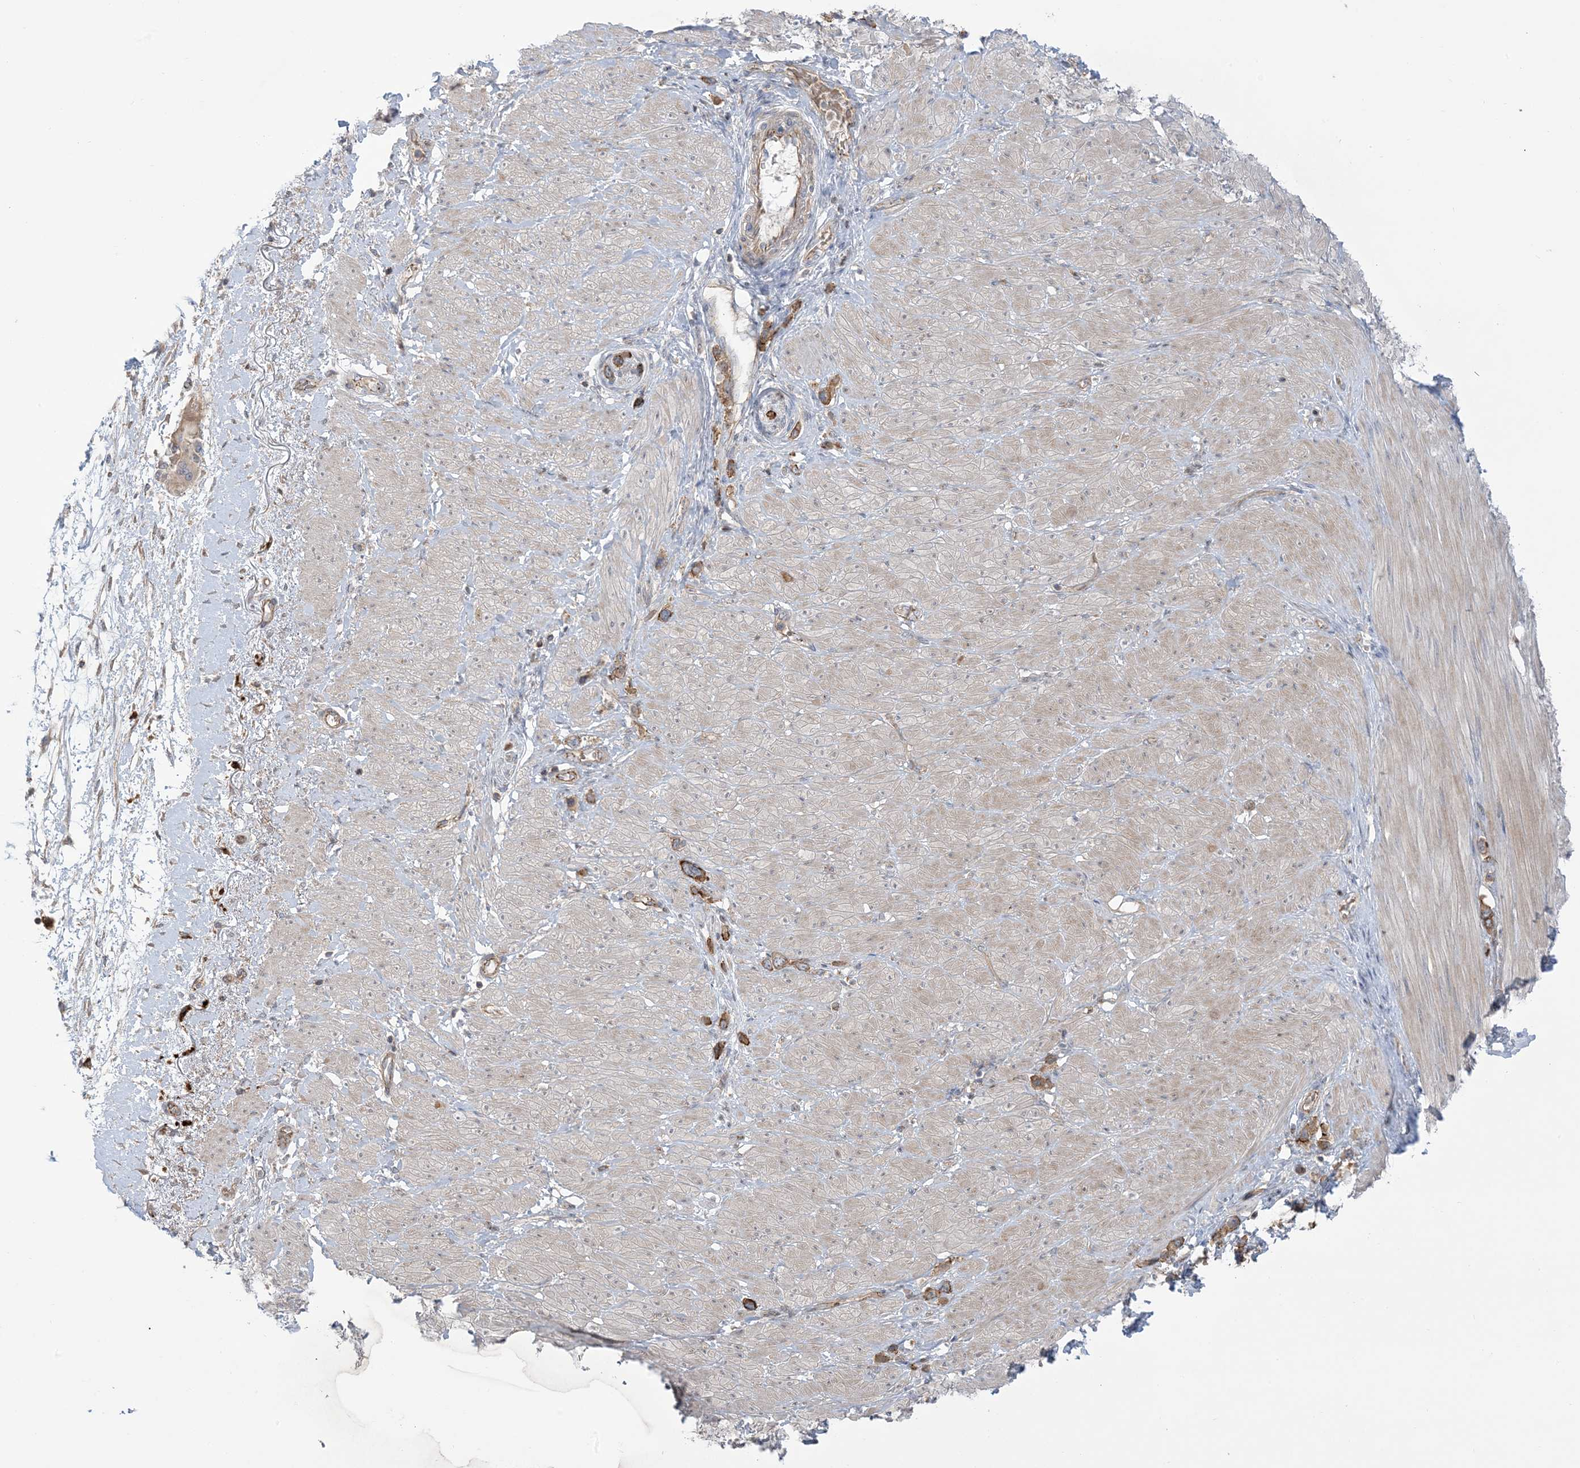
{"staining": {"intensity": "moderate", "quantity": ">75%", "location": "cytoplasmic/membranous"}, "tissue": "stomach cancer", "cell_type": "Tumor cells", "image_type": "cancer", "snomed": [{"axis": "morphology", "description": "Adenocarcinoma, NOS"}, {"axis": "topography", "description": "Stomach"}], "caption": "Brown immunohistochemical staining in adenocarcinoma (stomach) displays moderate cytoplasmic/membranous staining in approximately >75% of tumor cells. (DAB = brown stain, brightfield microscopy at high magnification).", "gene": "ICMT", "patient": {"sex": "female", "age": 65}}